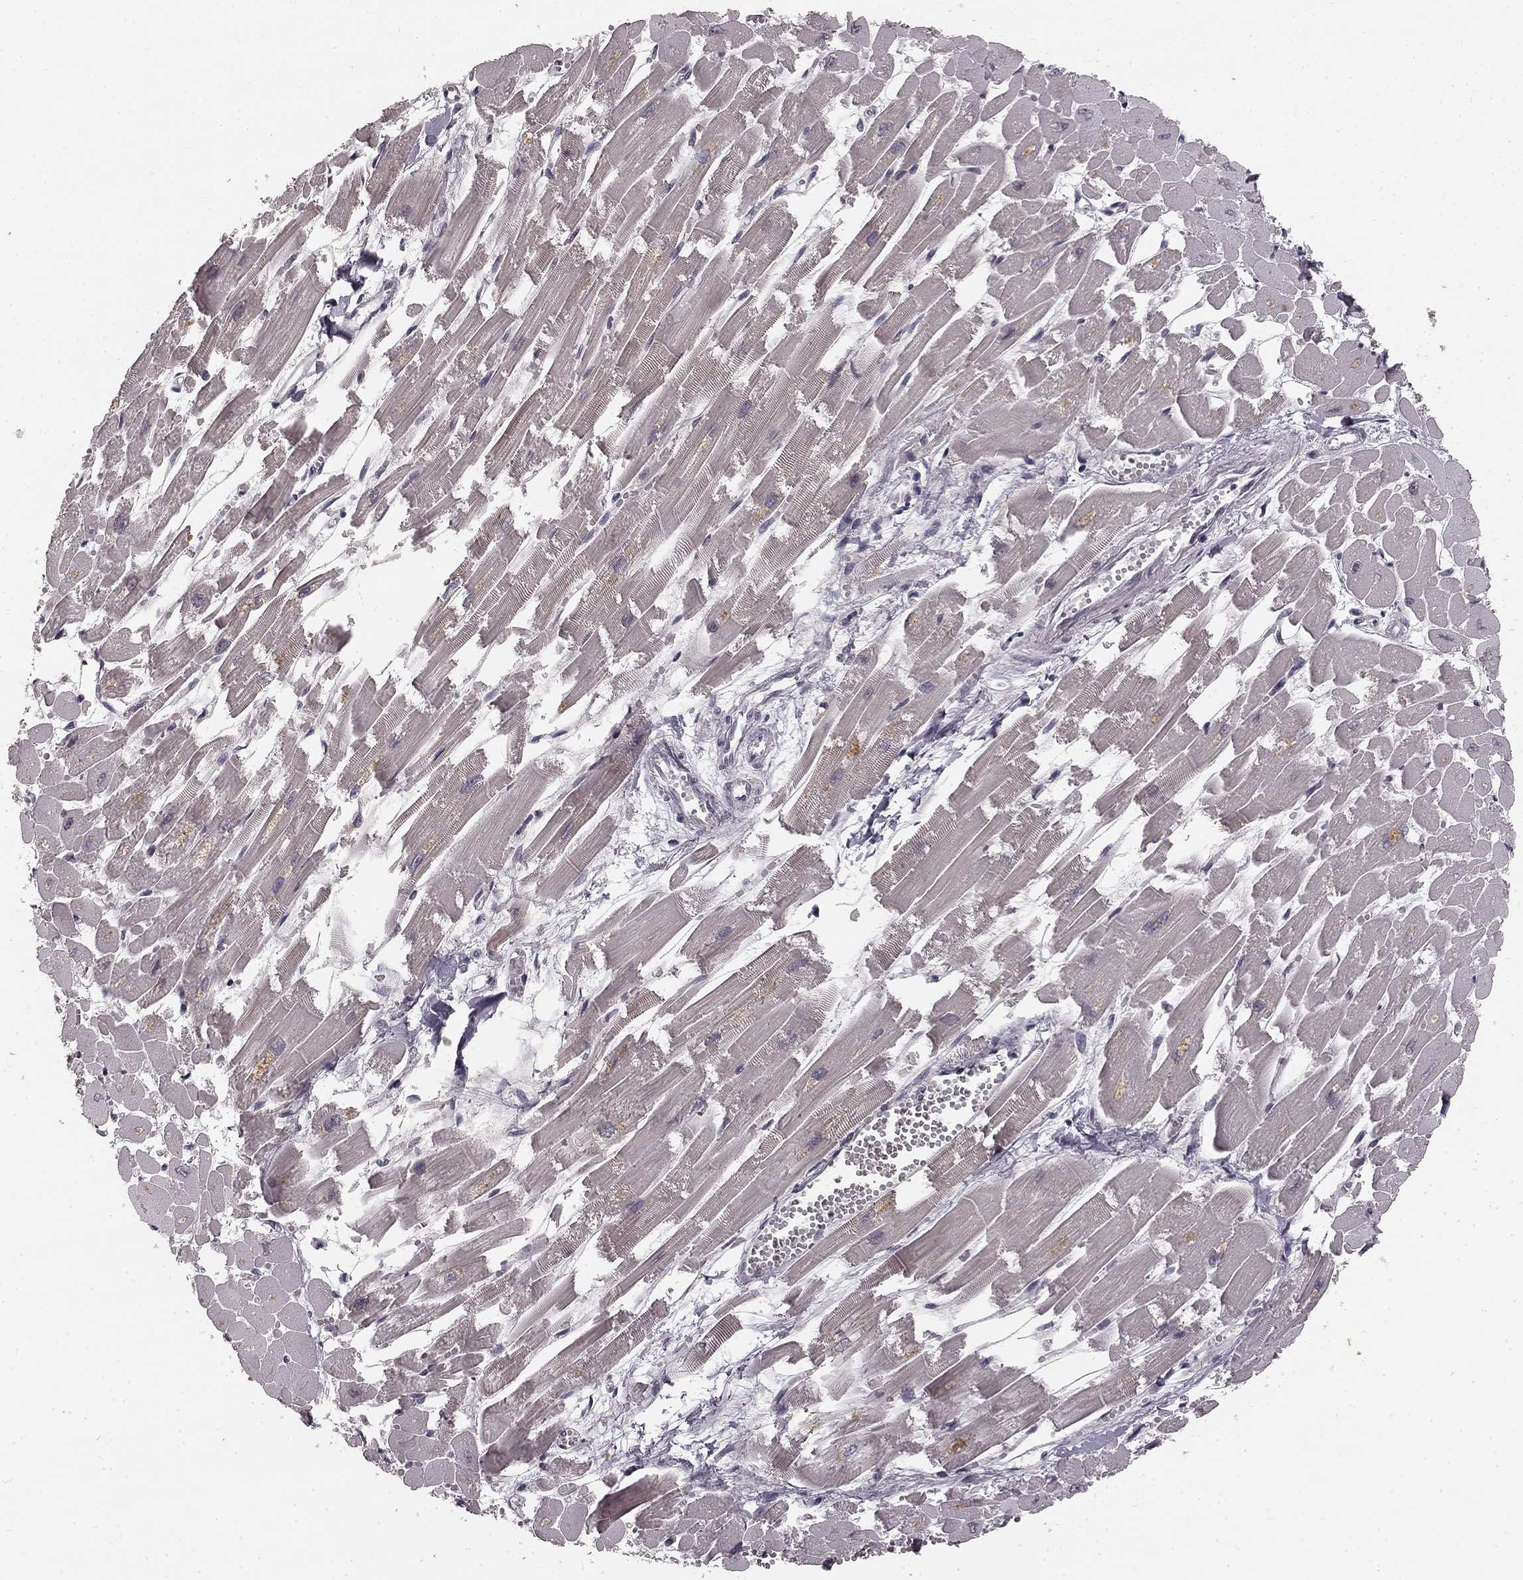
{"staining": {"intensity": "negative", "quantity": "none", "location": "none"}, "tissue": "heart muscle", "cell_type": "Cardiomyocytes", "image_type": "normal", "snomed": [{"axis": "morphology", "description": "Normal tissue, NOS"}, {"axis": "topography", "description": "Heart"}], "caption": "An image of human heart muscle is negative for staining in cardiomyocytes. The staining was performed using DAB to visualize the protein expression in brown, while the nuclei were stained in blue with hematoxylin (Magnification: 20x).", "gene": "HCN4", "patient": {"sex": "female", "age": 52}}